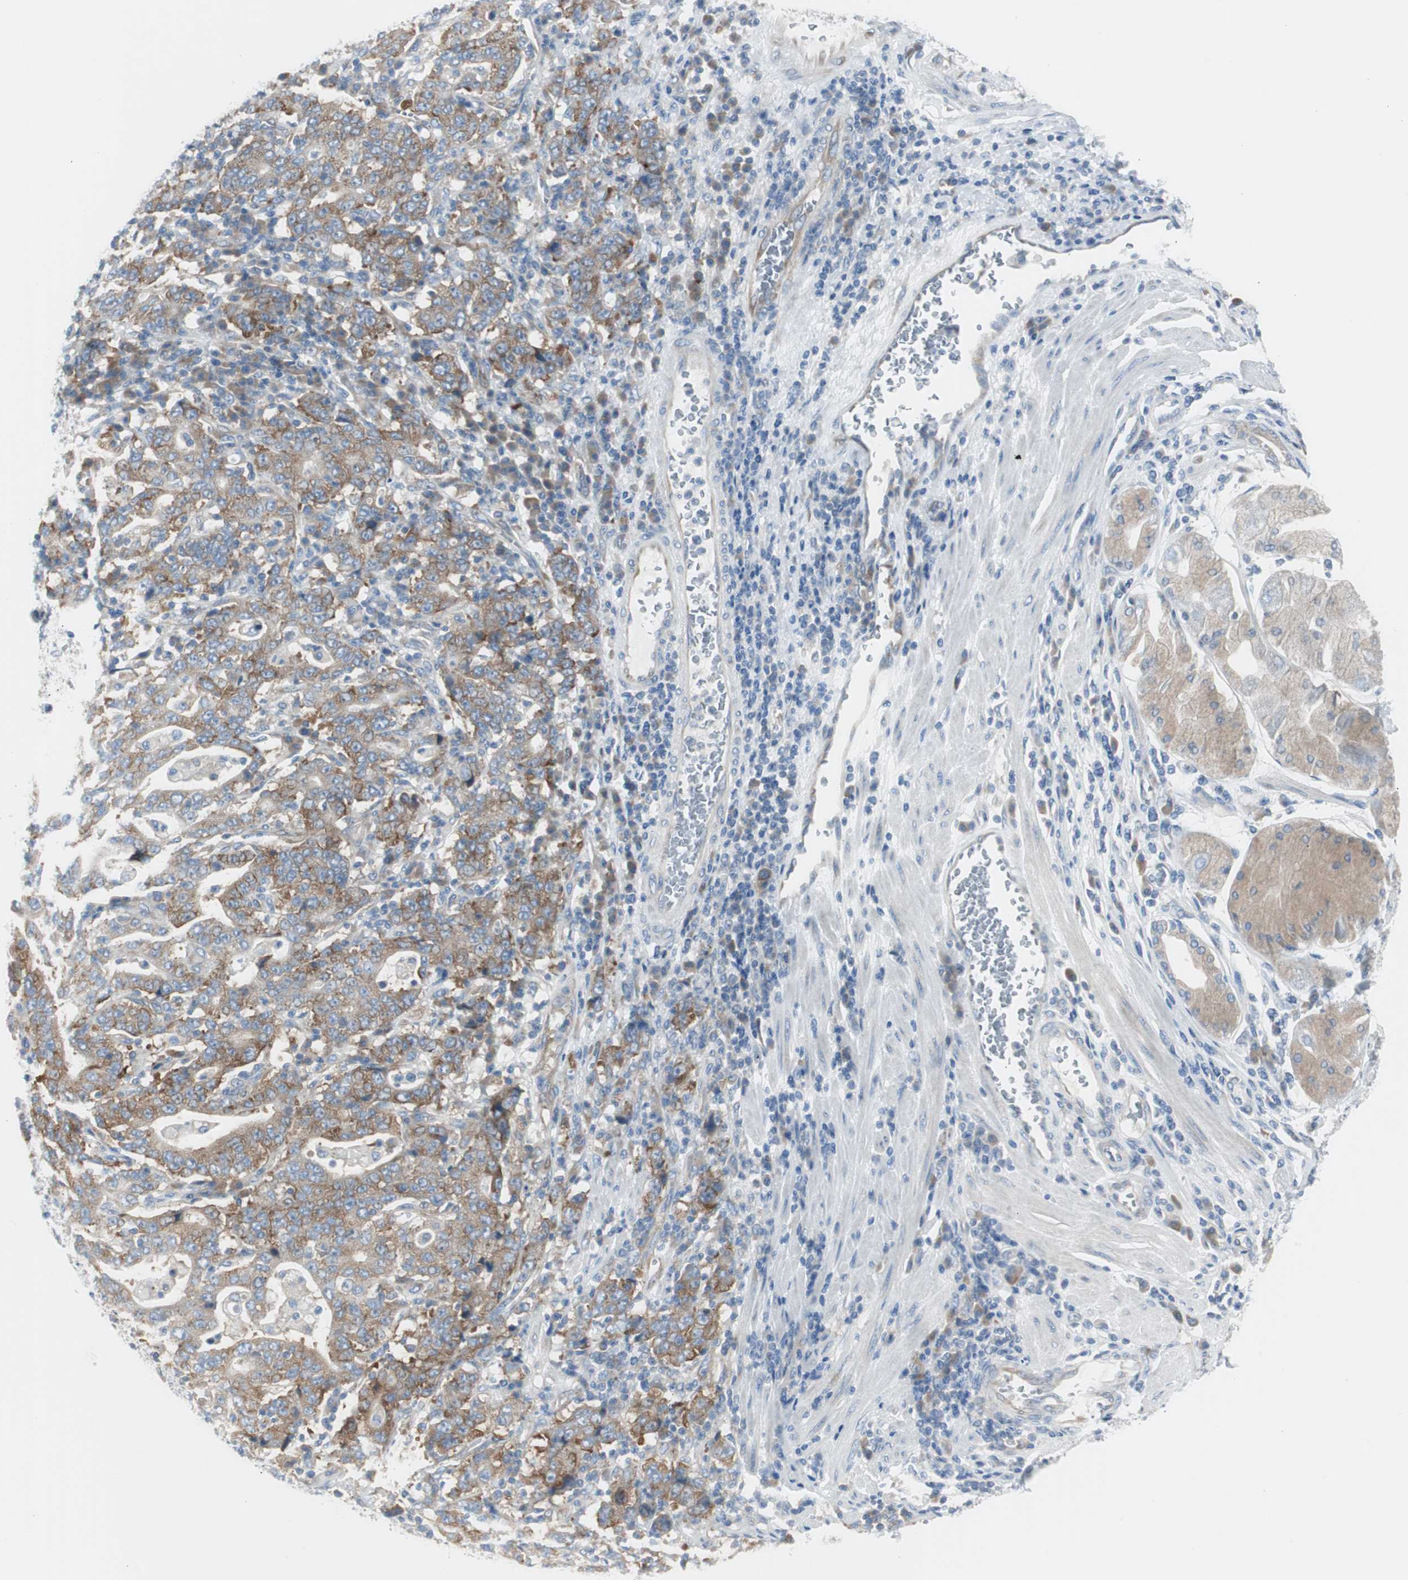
{"staining": {"intensity": "moderate", "quantity": ">75%", "location": "cytoplasmic/membranous"}, "tissue": "stomach cancer", "cell_type": "Tumor cells", "image_type": "cancer", "snomed": [{"axis": "morphology", "description": "Normal tissue, NOS"}, {"axis": "morphology", "description": "Adenocarcinoma, NOS"}, {"axis": "topography", "description": "Stomach, upper"}, {"axis": "topography", "description": "Stomach"}], "caption": "High-power microscopy captured an immunohistochemistry (IHC) histopathology image of stomach cancer, revealing moderate cytoplasmic/membranous positivity in approximately >75% of tumor cells.", "gene": "RPS12", "patient": {"sex": "male", "age": 59}}